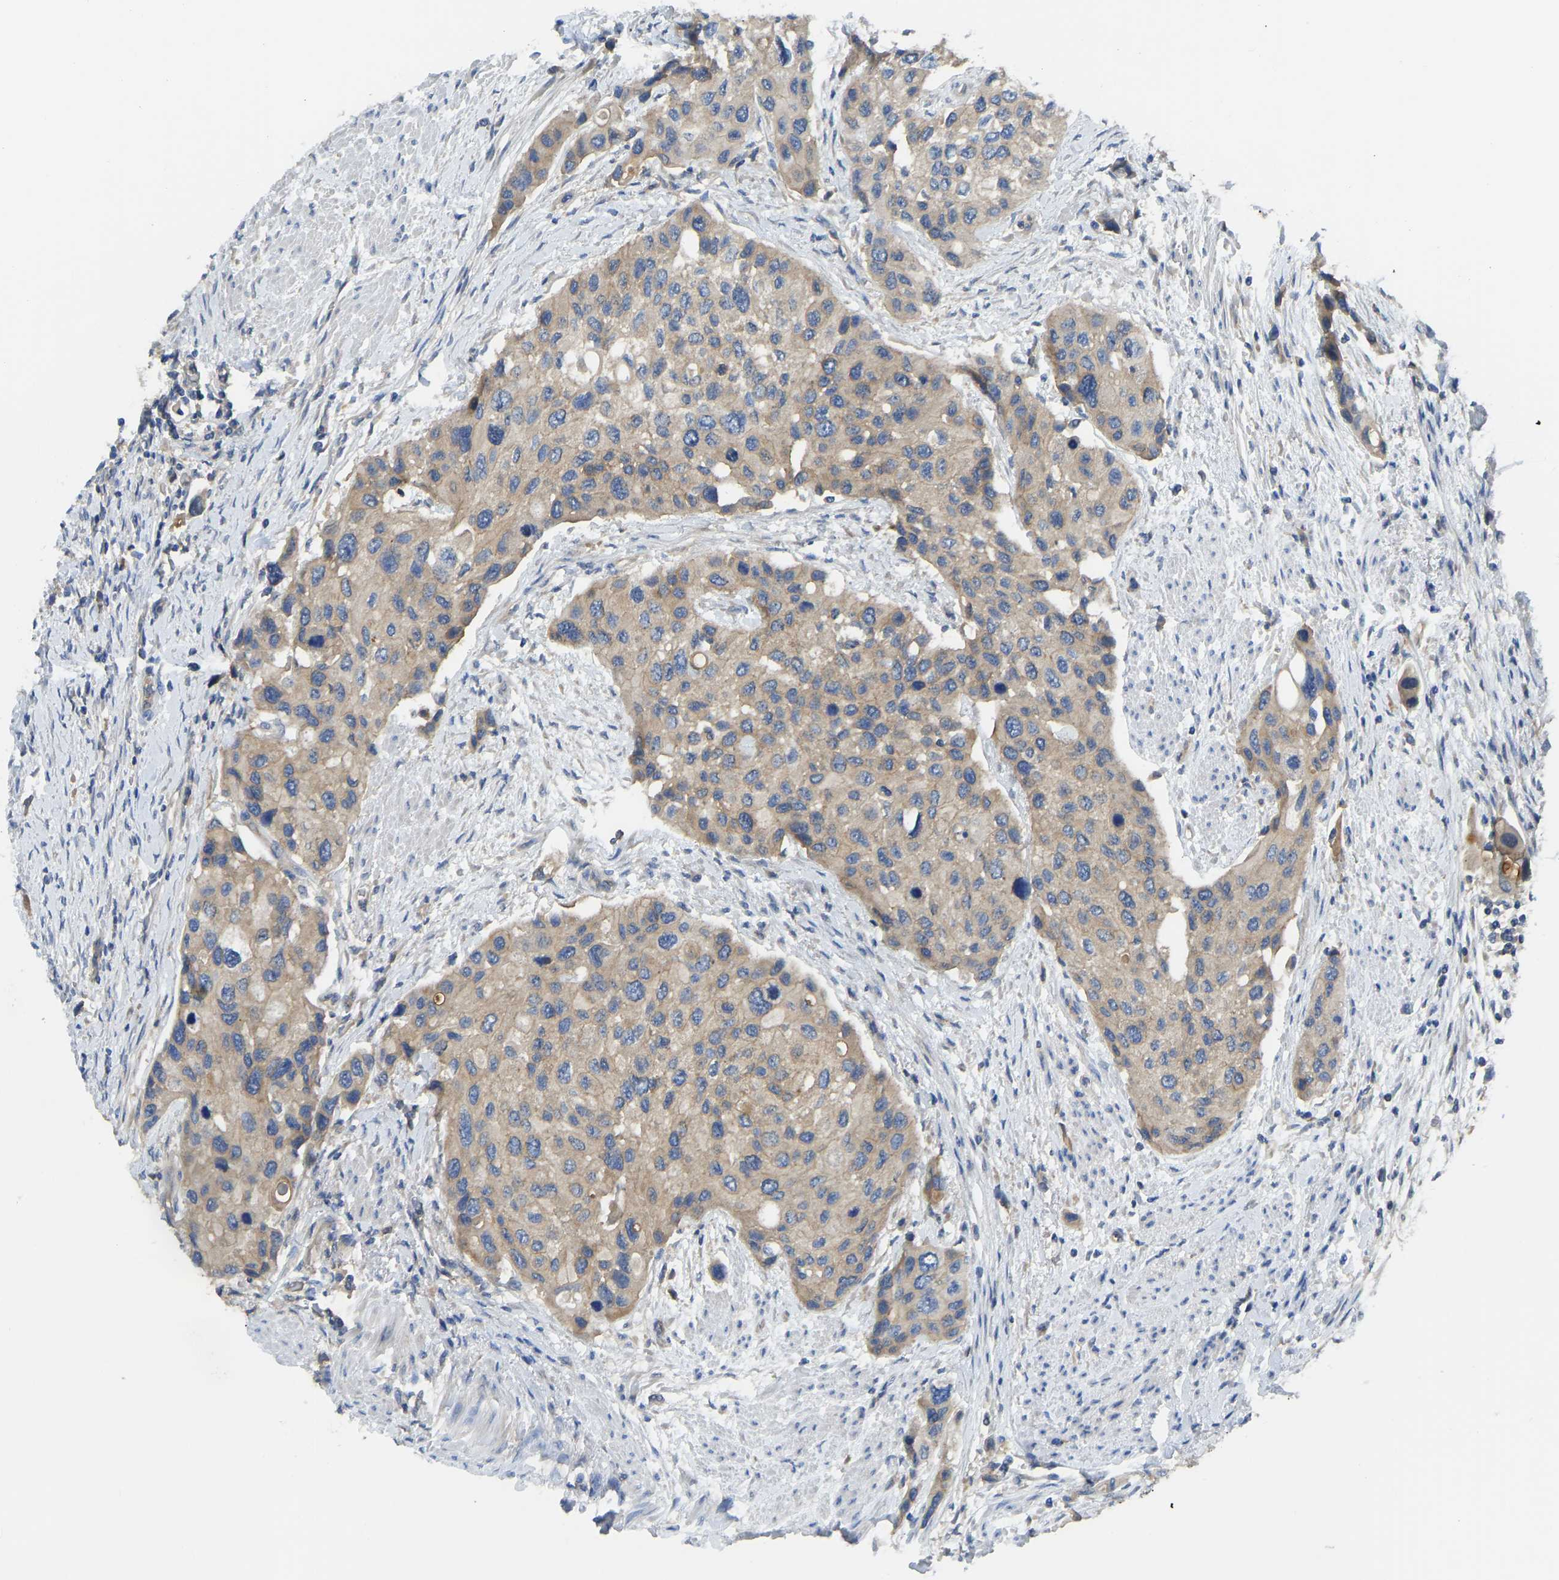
{"staining": {"intensity": "weak", "quantity": ">75%", "location": "cytoplasmic/membranous"}, "tissue": "urothelial cancer", "cell_type": "Tumor cells", "image_type": "cancer", "snomed": [{"axis": "morphology", "description": "Urothelial carcinoma, High grade"}, {"axis": "topography", "description": "Urinary bladder"}], "caption": "Protein expression analysis of urothelial carcinoma (high-grade) reveals weak cytoplasmic/membranous positivity in about >75% of tumor cells. The protein is shown in brown color, while the nuclei are stained blue.", "gene": "PPP3CA", "patient": {"sex": "female", "age": 56}}